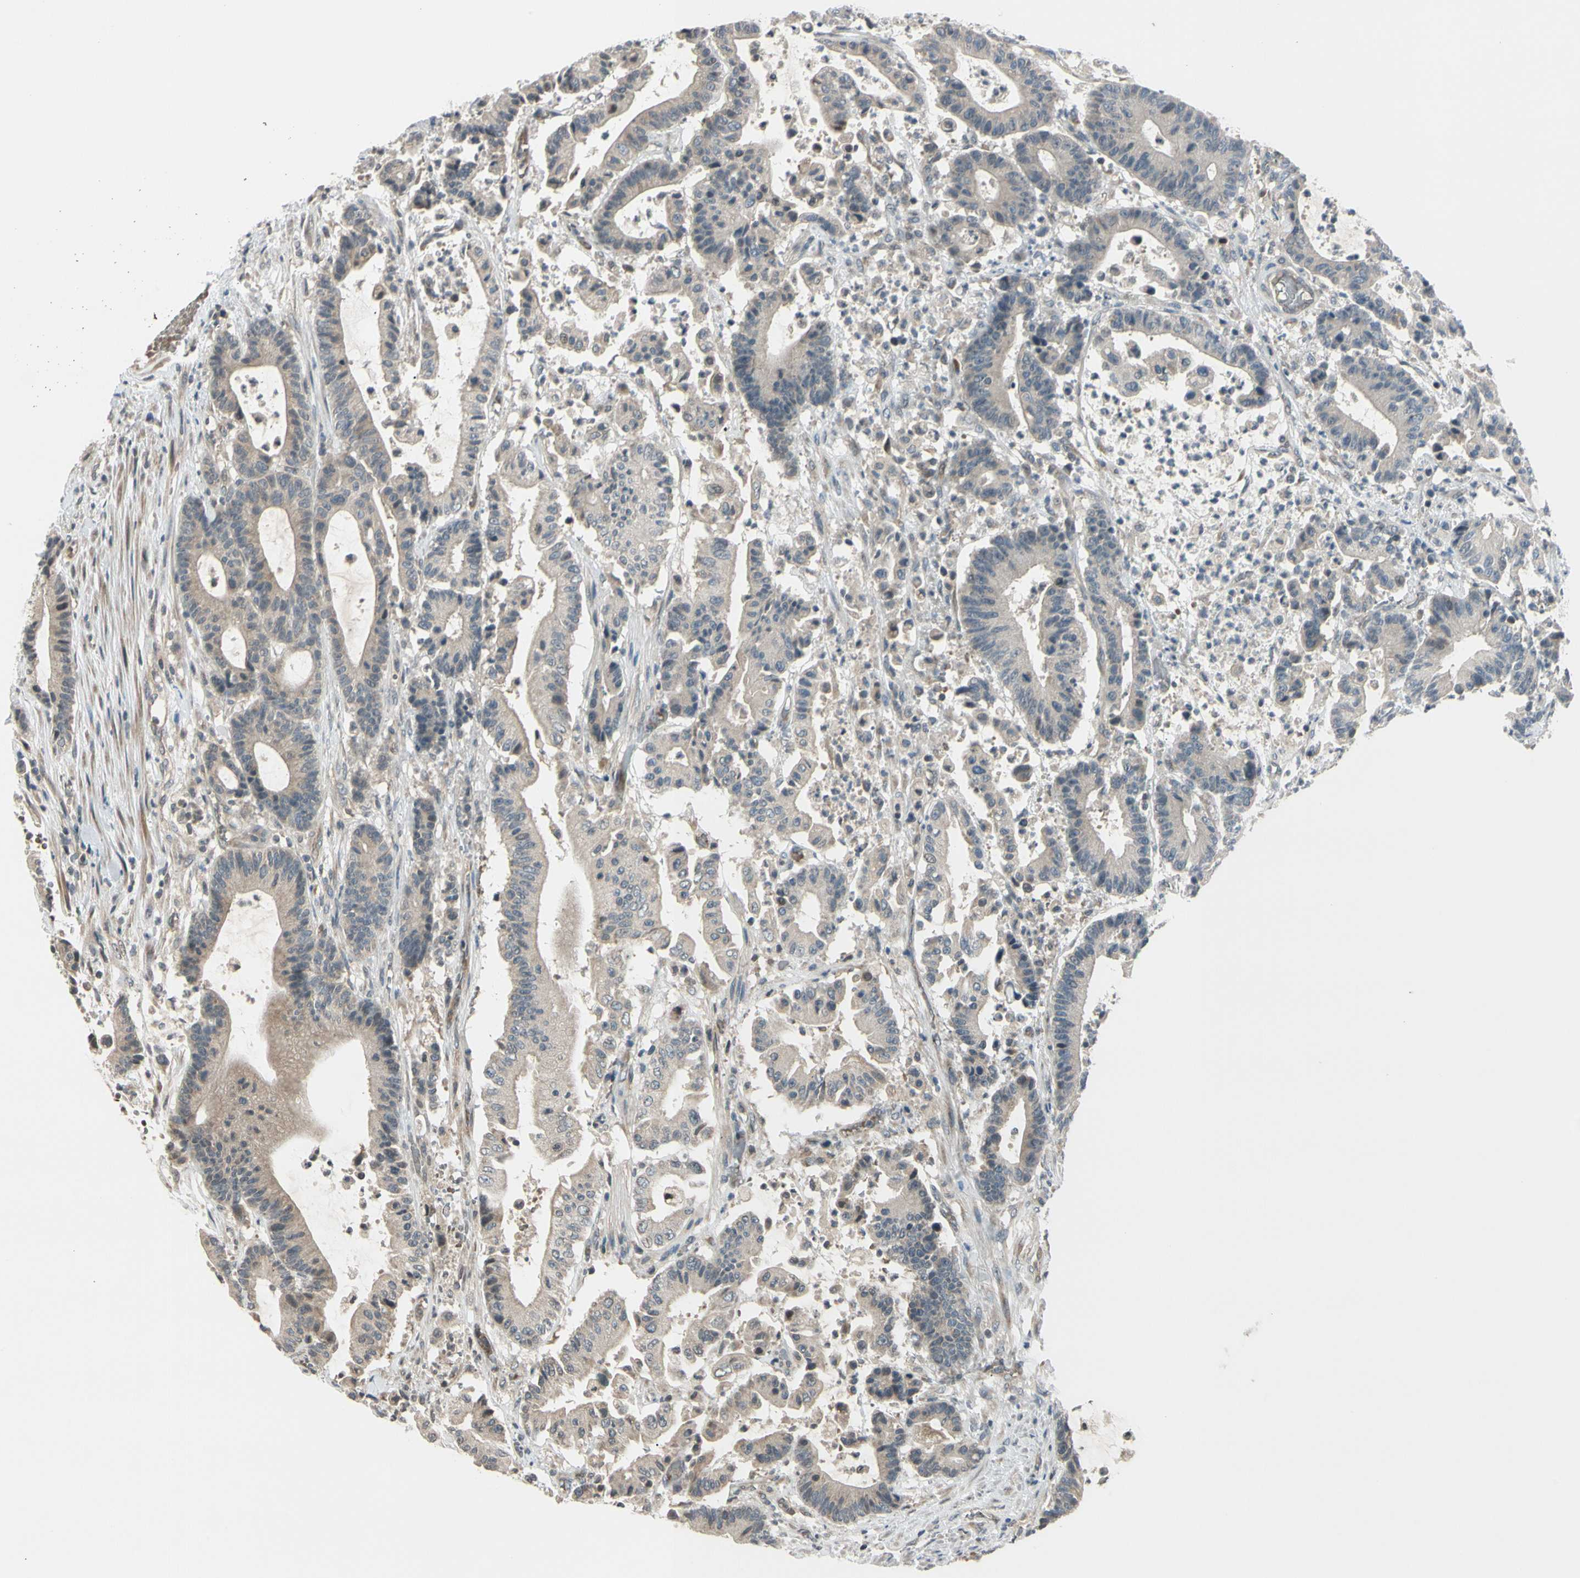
{"staining": {"intensity": "weak", "quantity": ">75%", "location": "cytoplasmic/membranous"}, "tissue": "colorectal cancer", "cell_type": "Tumor cells", "image_type": "cancer", "snomed": [{"axis": "morphology", "description": "Adenocarcinoma, NOS"}, {"axis": "topography", "description": "Colon"}], "caption": "High-magnification brightfield microscopy of colorectal cancer (adenocarcinoma) stained with DAB (brown) and counterstained with hematoxylin (blue). tumor cells exhibit weak cytoplasmic/membranous positivity is identified in approximately>75% of cells.", "gene": "FGF10", "patient": {"sex": "female", "age": 84}}